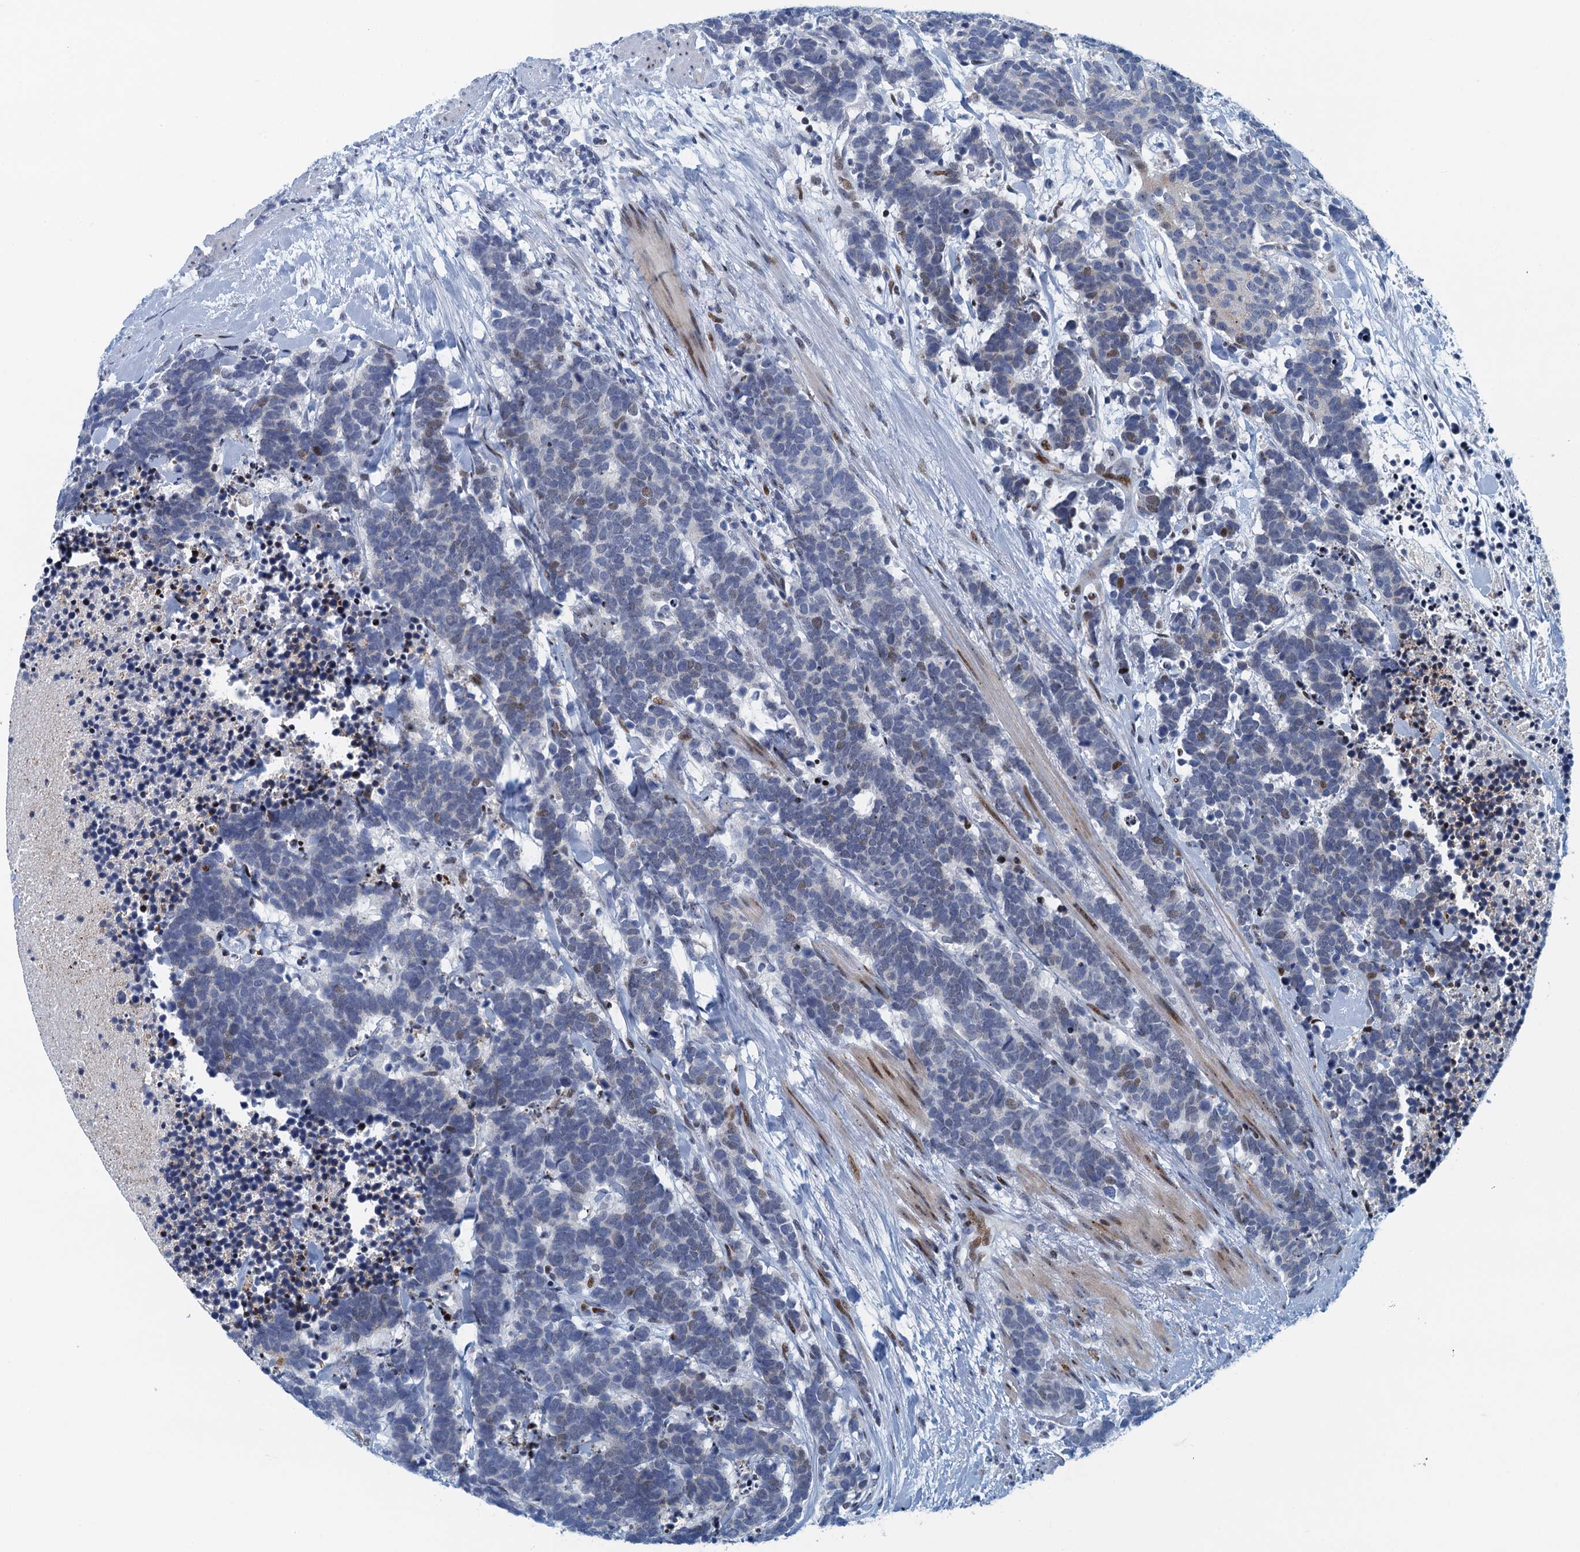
{"staining": {"intensity": "weak", "quantity": "<25%", "location": "nuclear"}, "tissue": "carcinoid", "cell_type": "Tumor cells", "image_type": "cancer", "snomed": [{"axis": "morphology", "description": "Carcinoma, NOS"}, {"axis": "morphology", "description": "Carcinoid, malignant, NOS"}, {"axis": "topography", "description": "Prostate"}], "caption": "Carcinoma was stained to show a protein in brown. There is no significant positivity in tumor cells.", "gene": "ANKRD13D", "patient": {"sex": "male", "age": 57}}